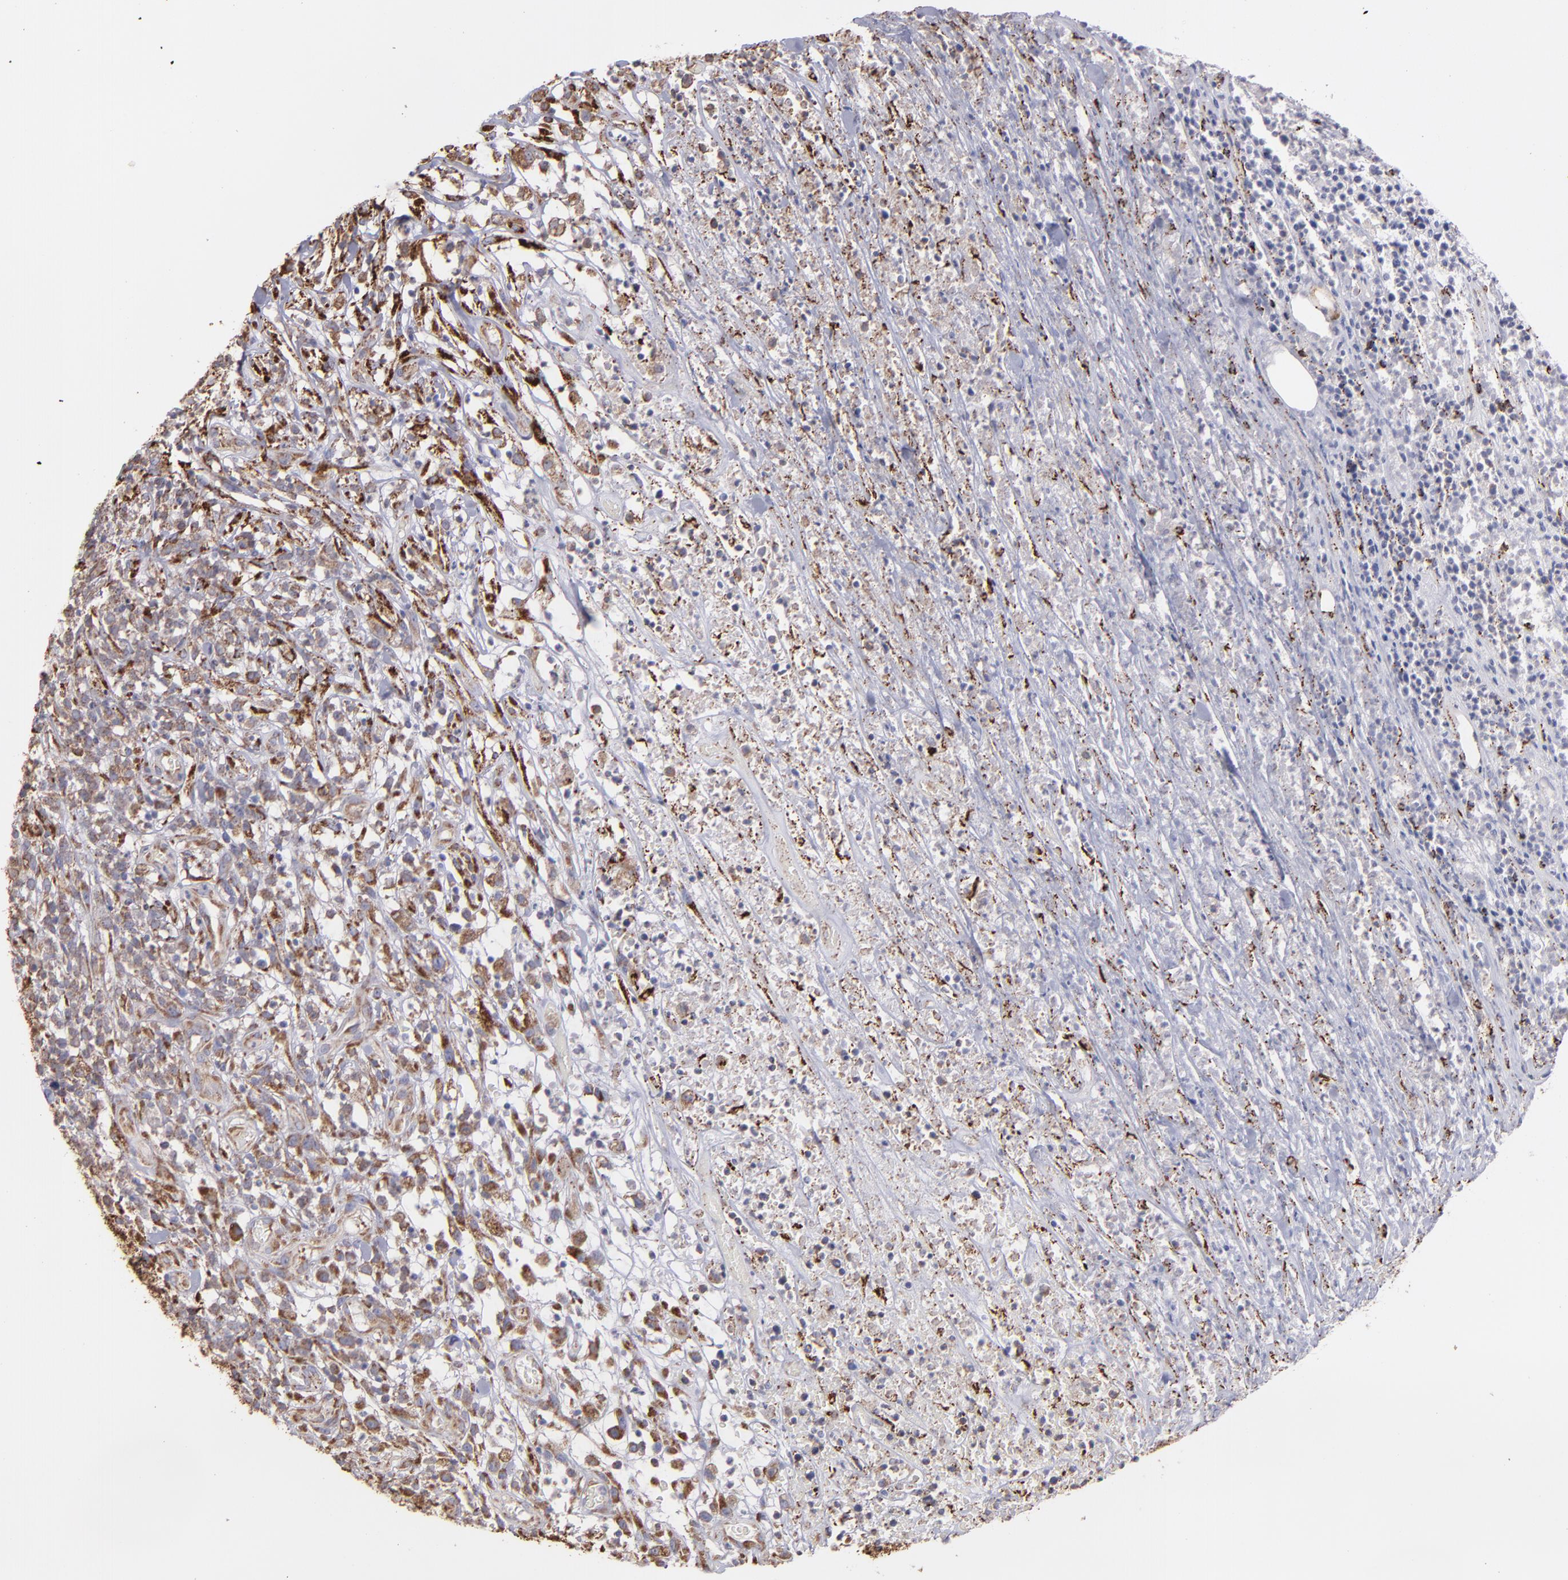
{"staining": {"intensity": "weak", "quantity": ">75%", "location": "cytoplasmic/membranous"}, "tissue": "lymphoma", "cell_type": "Tumor cells", "image_type": "cancer", "snomed": [{"axis": "morphology", "description": "Malignant lymphoma, non-Hodgkin's type, High grade"}, {"axis": "topography", "description": "Lymph node"}], "caption": "Immunohistochemical staining of human malignant lymphoma, non-Hodgkin's type (high-grade) reveals weak cytoplasmic/membranous protein staining in about >75% of tumor cells.", "gene": "MAOB", "patient": {"sex": "female", "age": 73}}